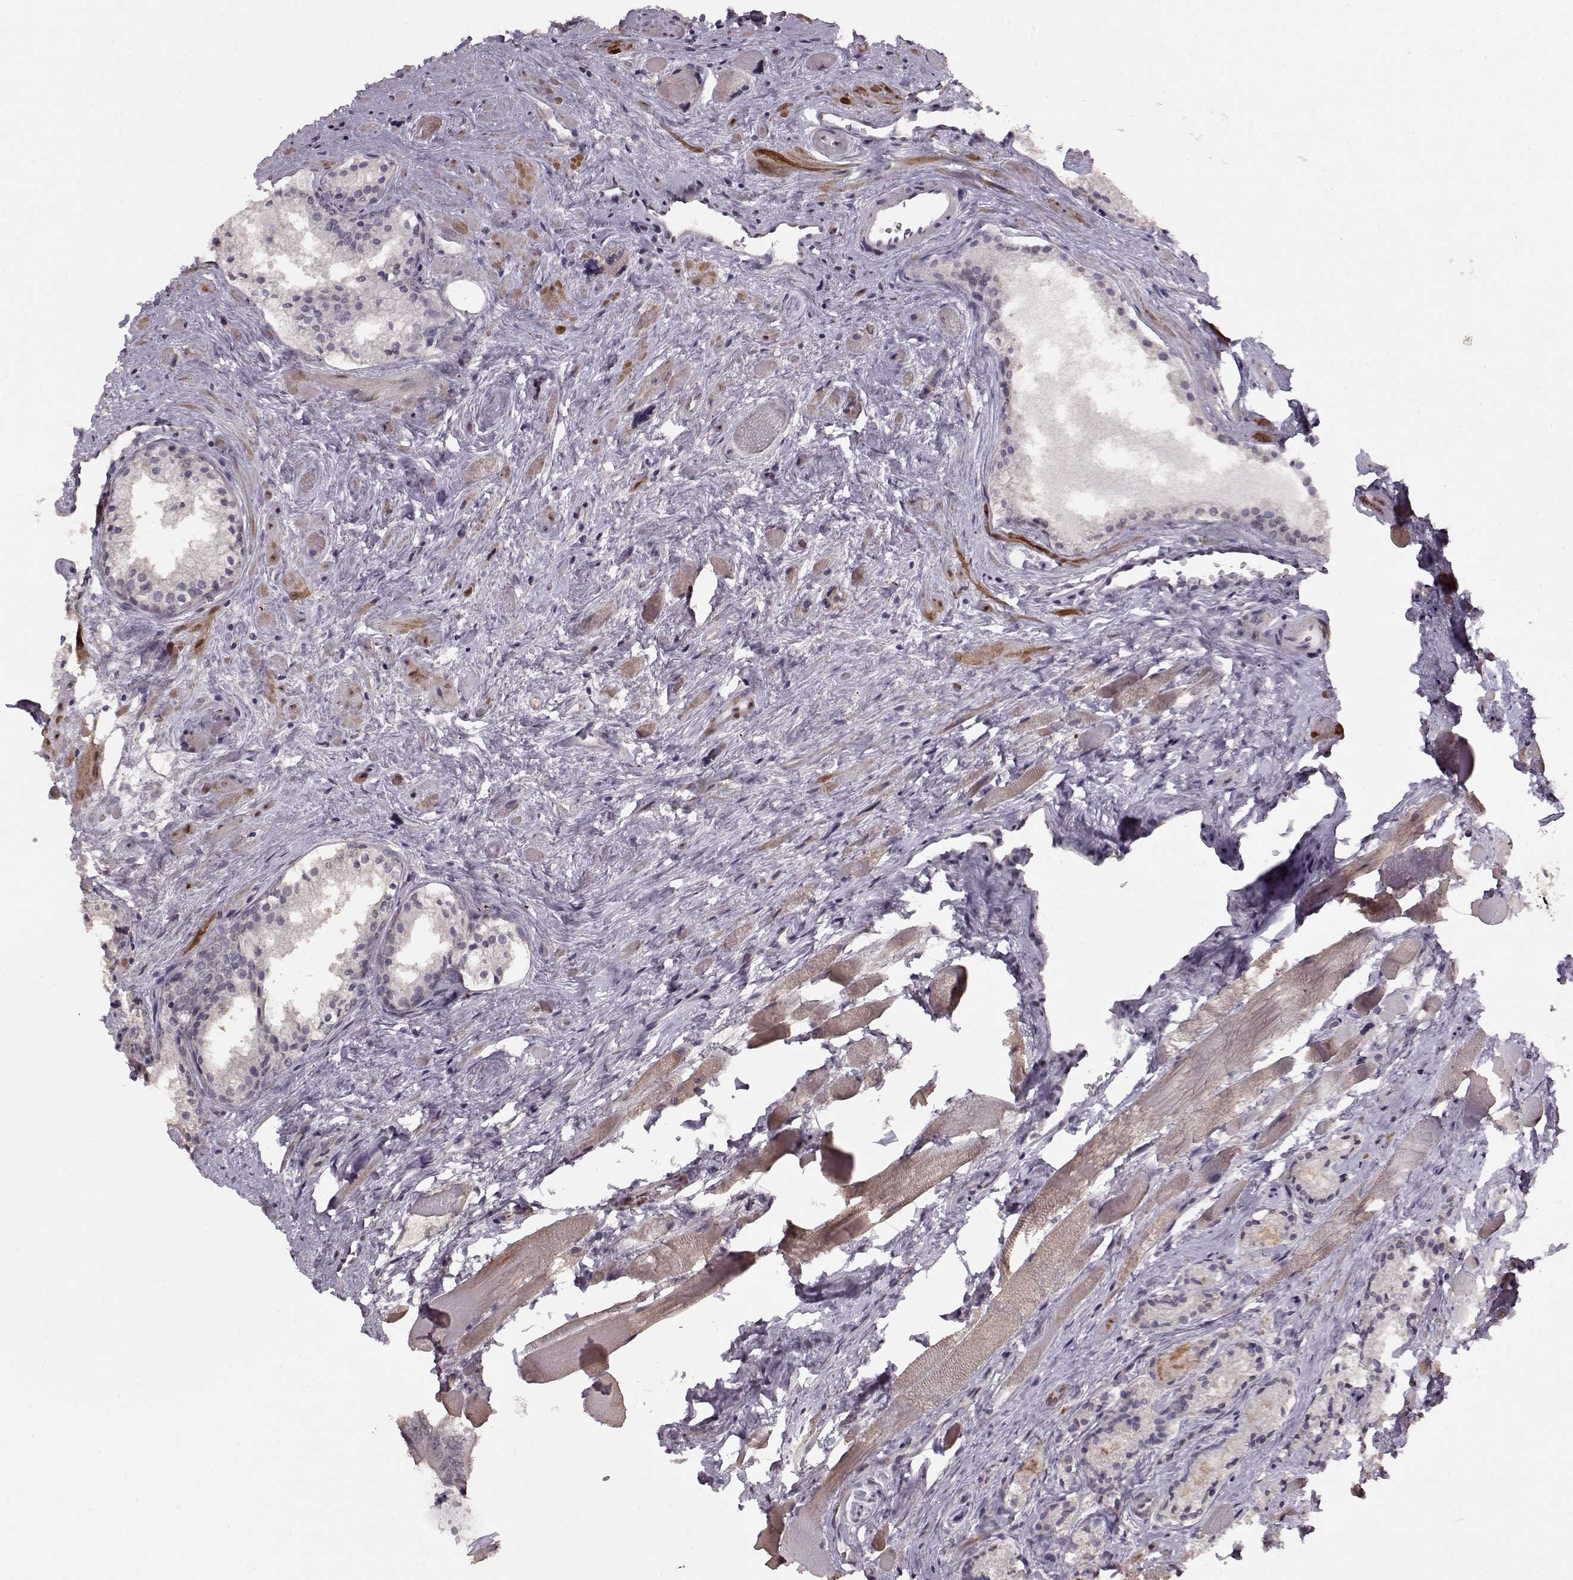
{"staining": {"intensity": "negative", "quantity": "none", "location": "none"}, "tissue": "prostate cancer", "cell_type": "Tumor cells", "image_type": "cancer", "snomed": [{"axis": "morphology", "description": "Adenocarcinoma, NOS"}, {"axis": "morphology", "description": "Adenocarcinoma, High grade"}, {"axis": "topography", "description": "Prostate"}], "caption": "A histopathology image of human prostate cancer is negative for staining in tumor cells.", "gene": "PCP4", "patient": {"sex": "male", "age": 62}}